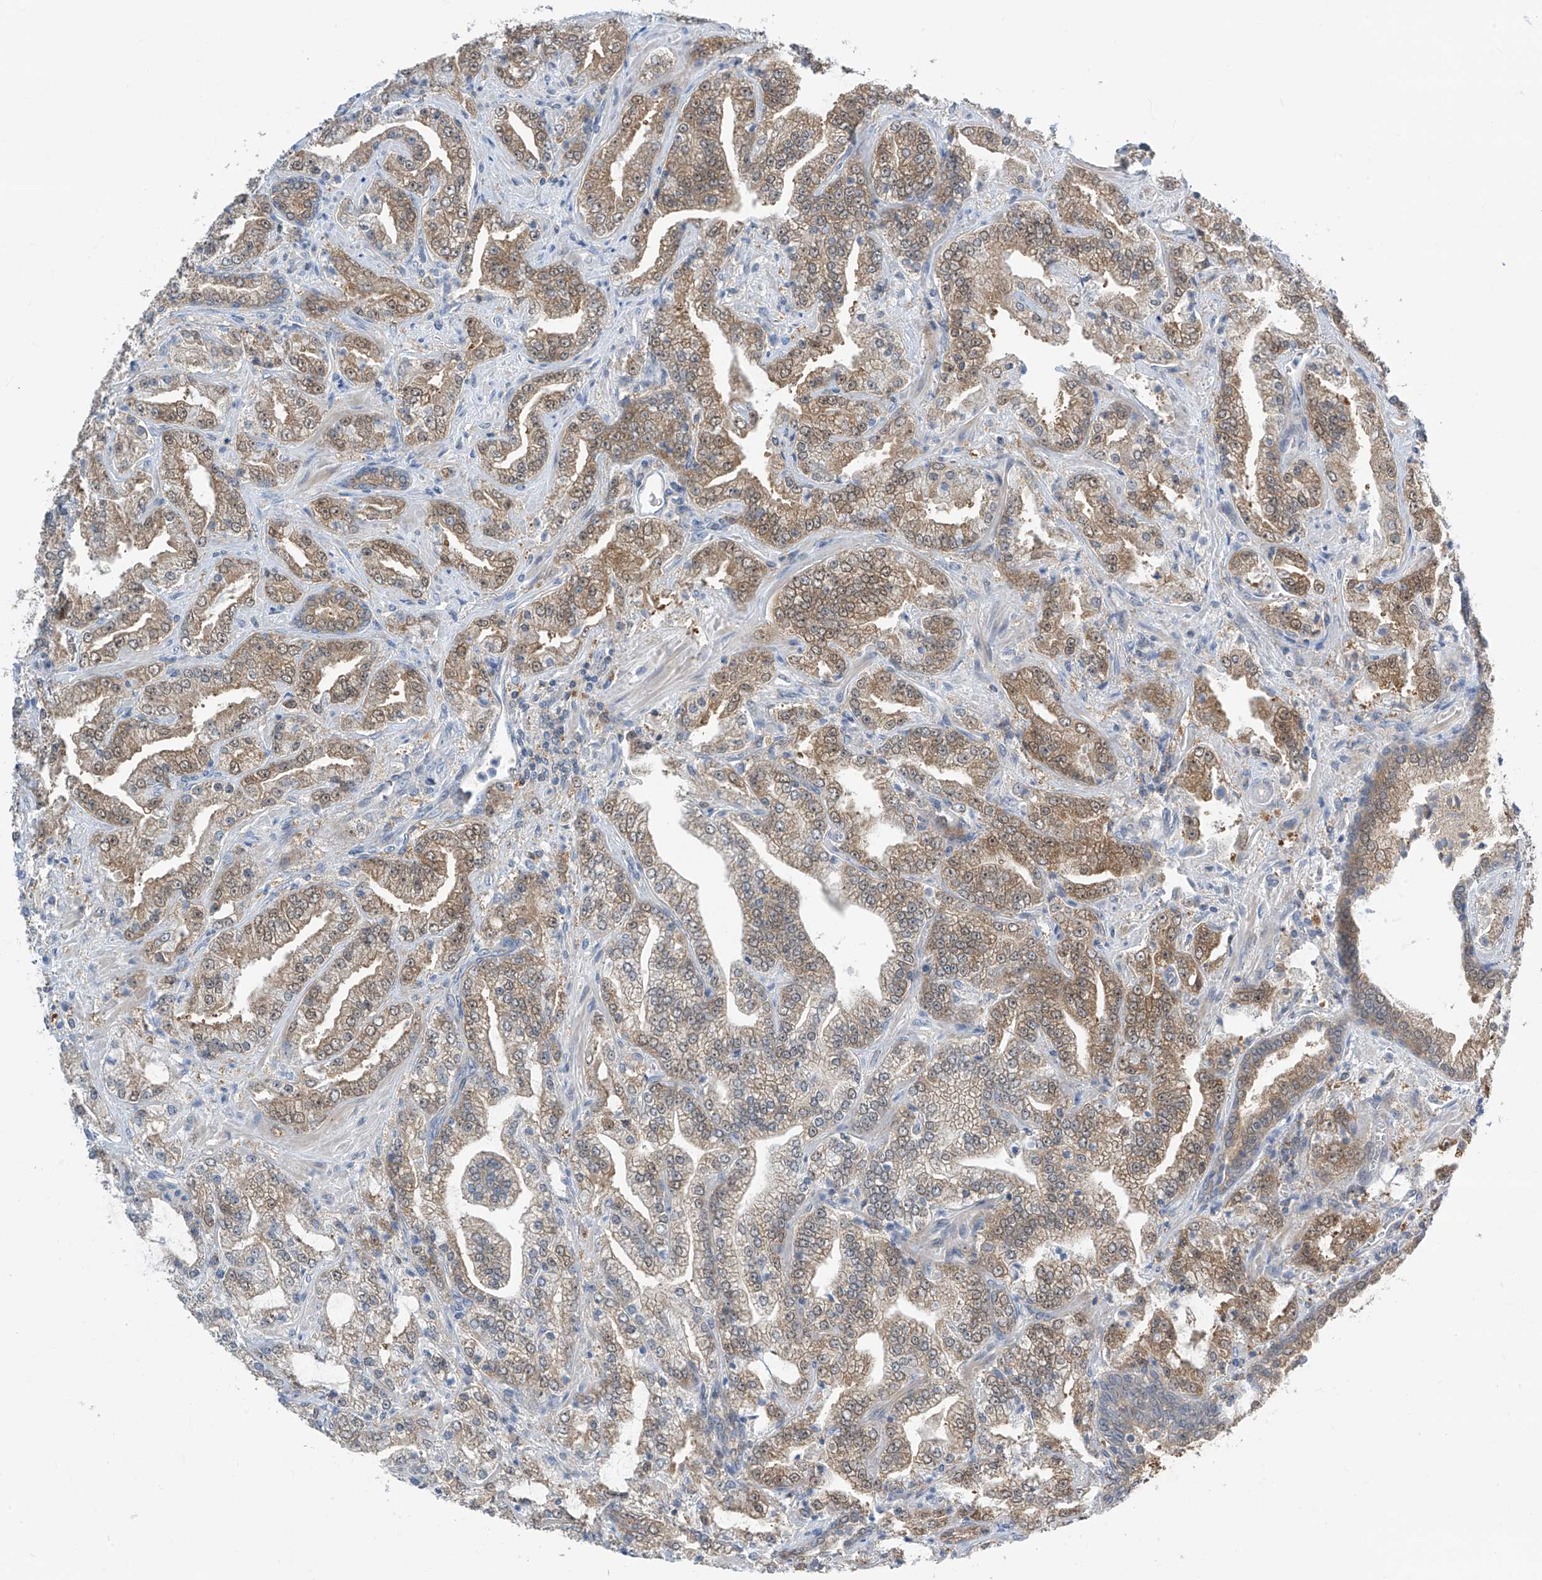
{"staining": {"intensity": "moderate", "quantity": ">75%", "location": "cytoplasmic/membranous"}, "tissue": "prostate cancer", "cell_type": "Tumor cells", "image_type": "cancer", "snomed": [{"axis": "morphology", "description": "Adenocarcinoma, High grade"}, {"axis": "topography", "description": "Prostate"}], "caption": "A brown stain highlights moderate cytoplasmic/membranous positivity of a protein in prostate cancer tumor cells. (Brightfield microscopy of DAB IHC at high magnification).", "gene": "TTC38", "patient": {"sex": "male", "age": 64}}